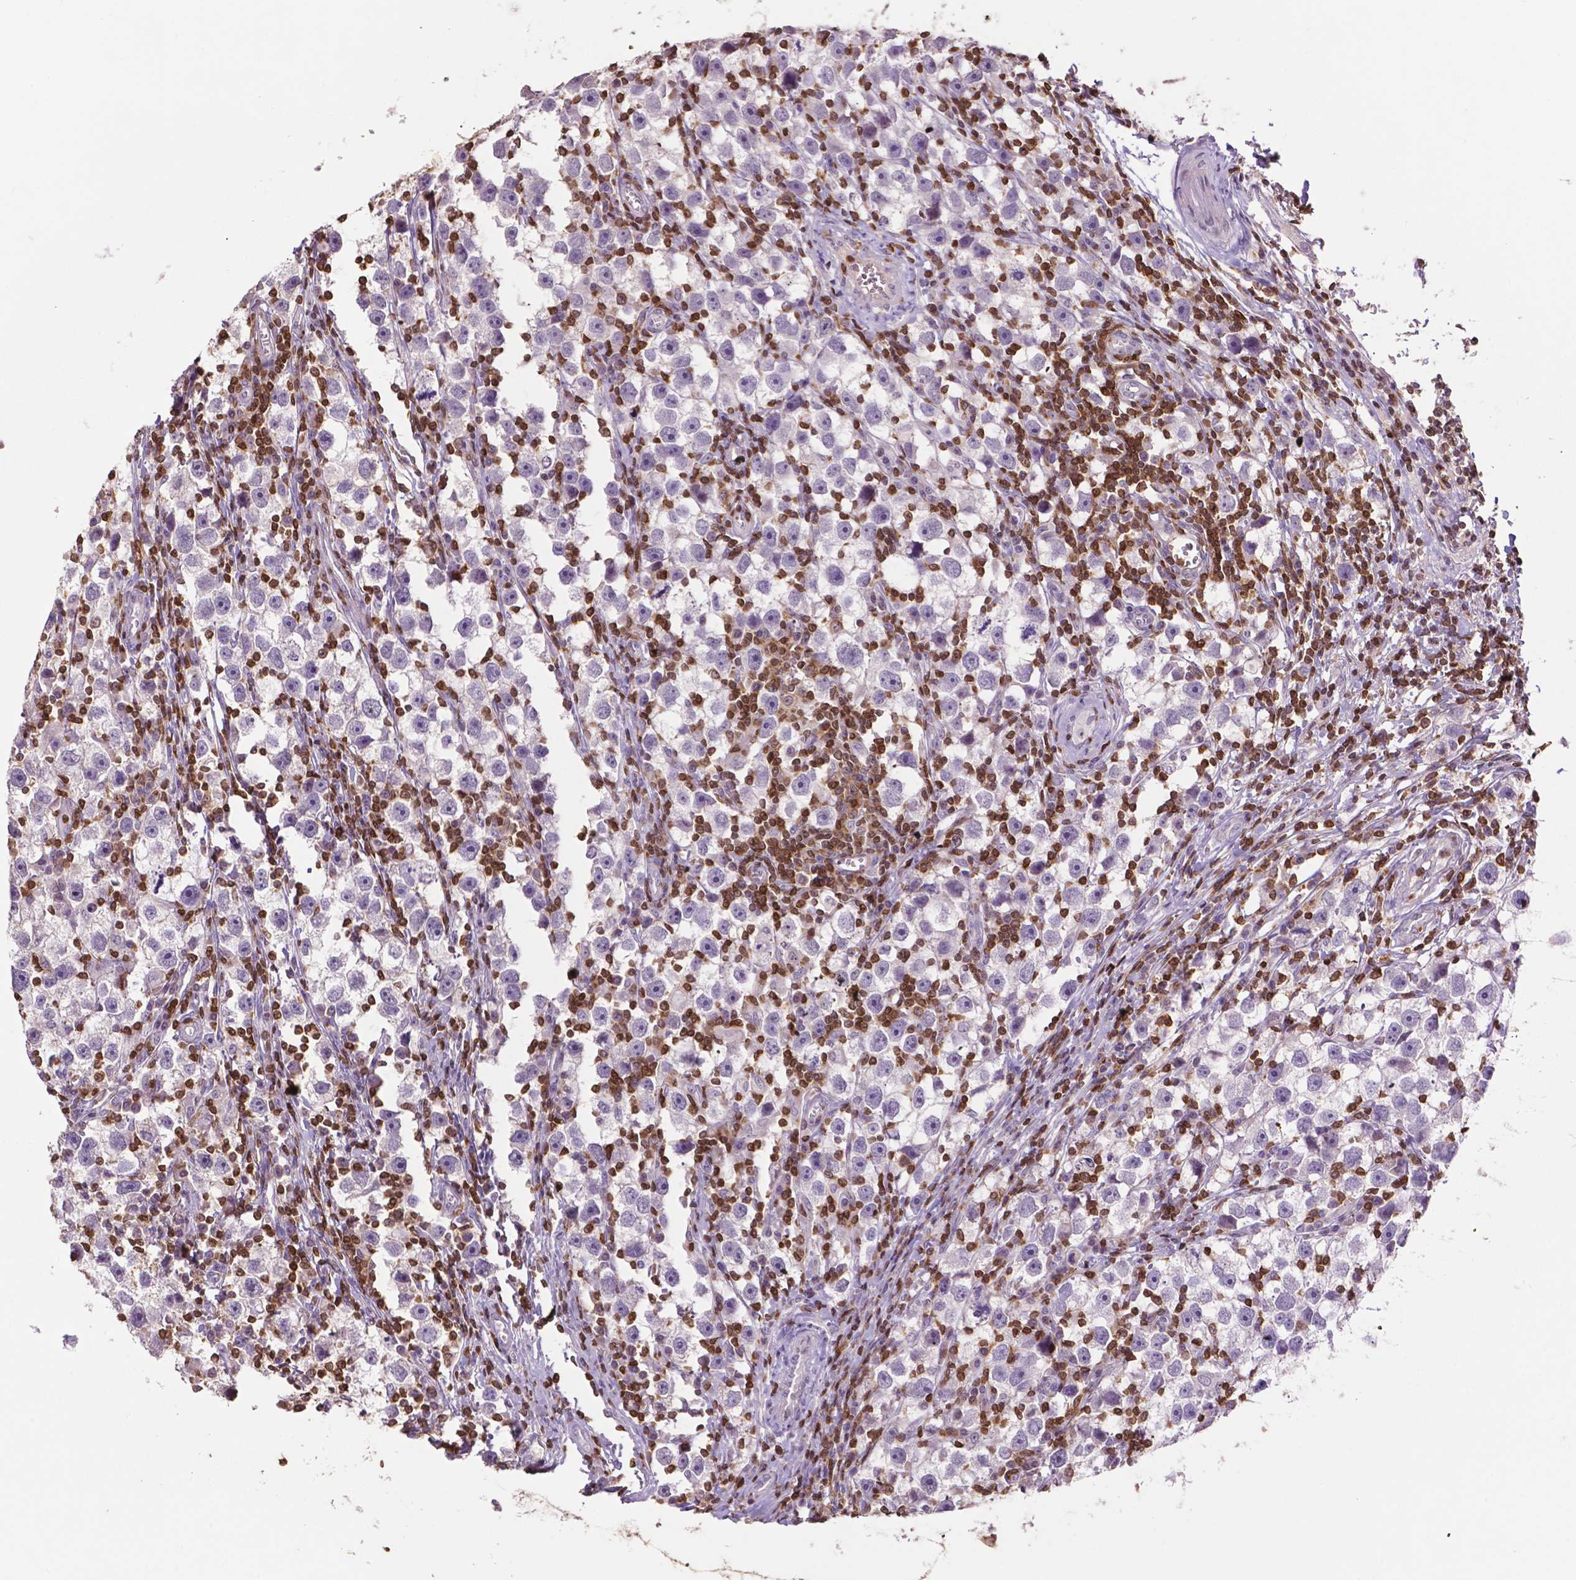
{"staining": {"intensity": "negative", "quantity": "none", "location": "none"}, "tissue": "testis cancer", "cell_type": "Tumor cells", "image_type": "cancer", "snomed": [{"axis": "morphology", "description": "Seminoma, NOS"}, {"axis": "topography", "description": "Testis"}], "caption": "A histopathology image of testis seminoma stained for a protein displays no brown staining in tumor cells. The staining was performed using DAB to visualize the protein expression in brown, while the nuclei were stained in blue with hematoxylin (Magnification: 20x).", "gene": "TBC1D10C", "patient": {"sex": "male", "age": 30}}